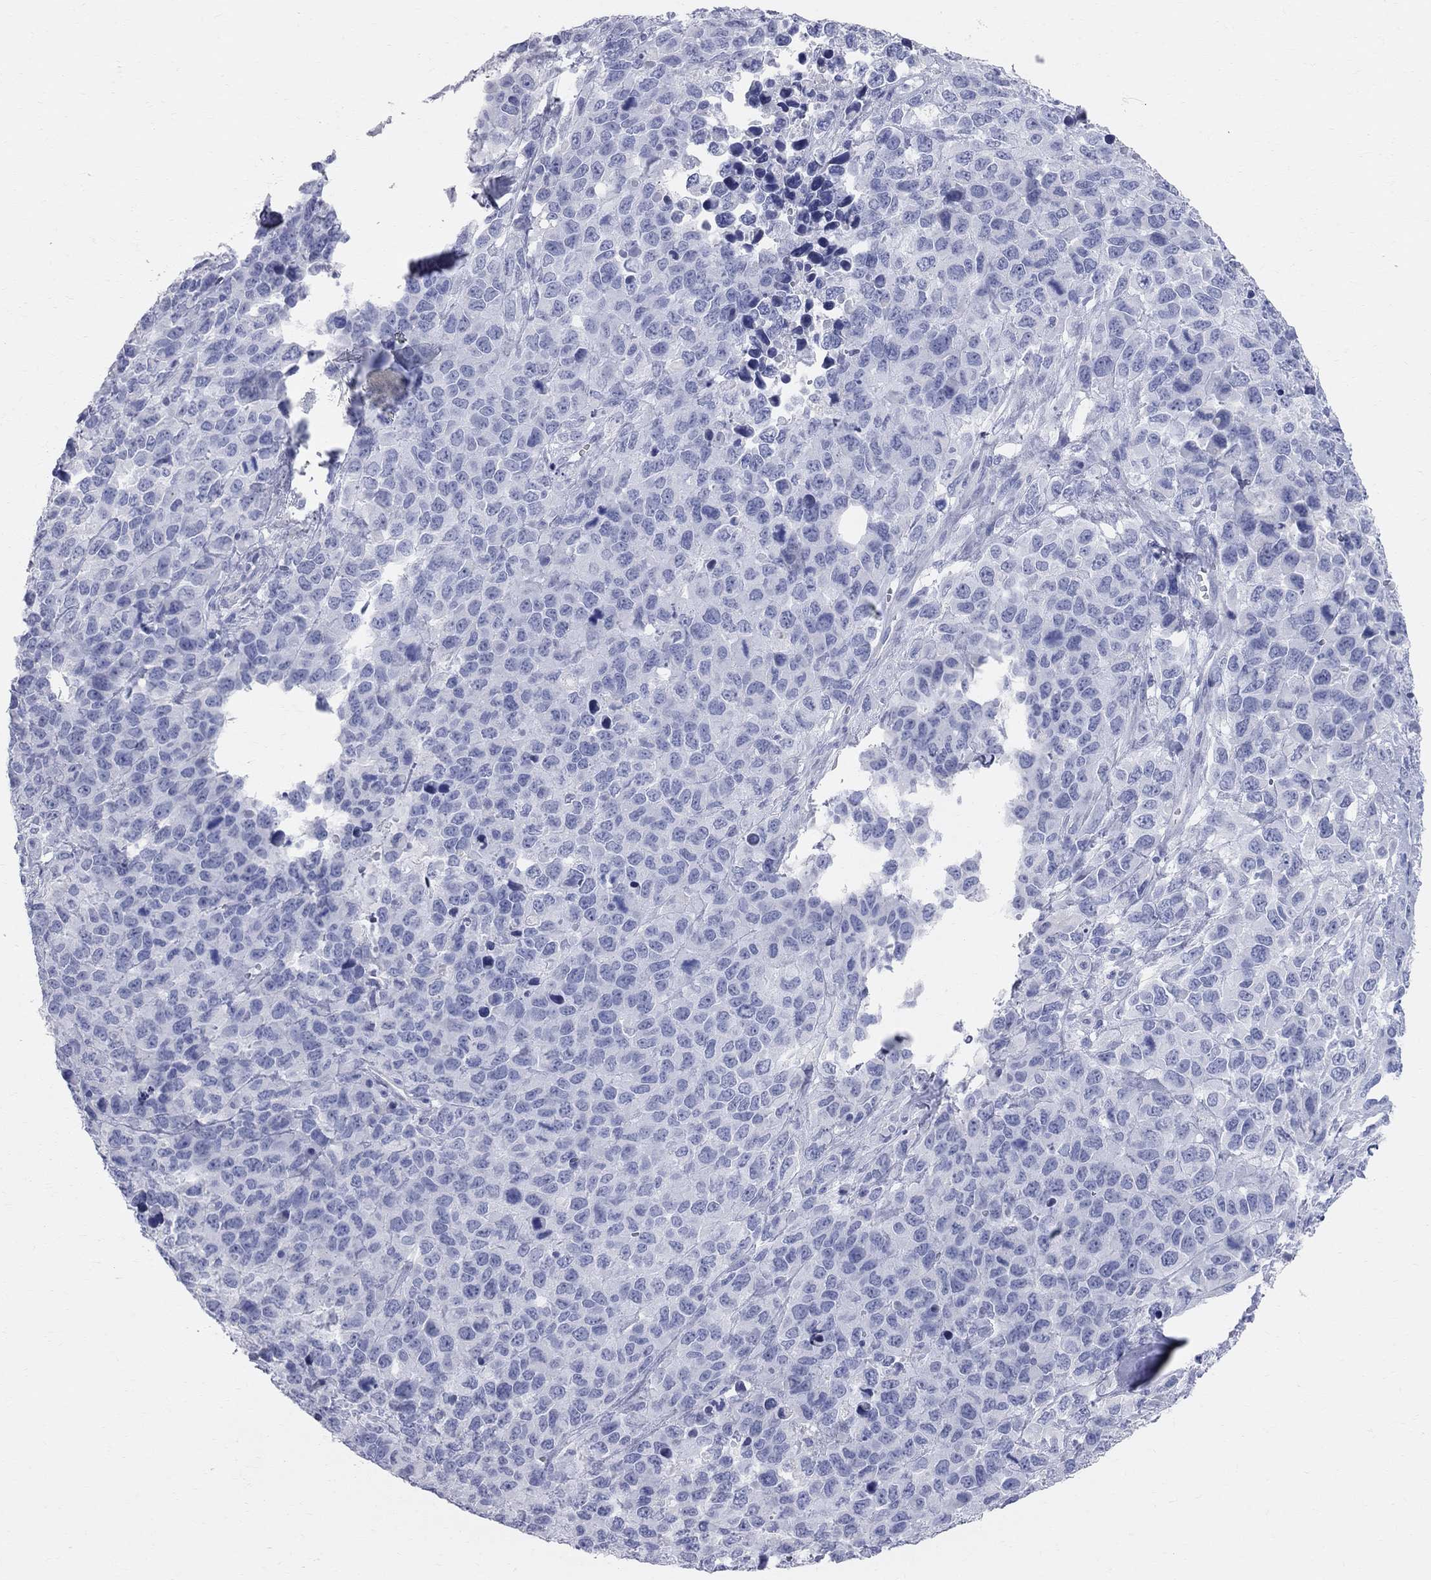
{"staining": {"intensity": "negative", "quantity": "none", "location": "none"}, "tissue": "melanoma", "cell_type": "Tumor cells", "image_type": "cancer", "snomed": [{"axis": "morphology", "description": "Malignant melanoma, Metastatic site"}, {"axis": "topography", "description": "Skin"}], "caption": "The image displays no staining of tumor cells in melanoma.", "gene": "AOX1", "patient": {"sex": "male", "age": 84}}